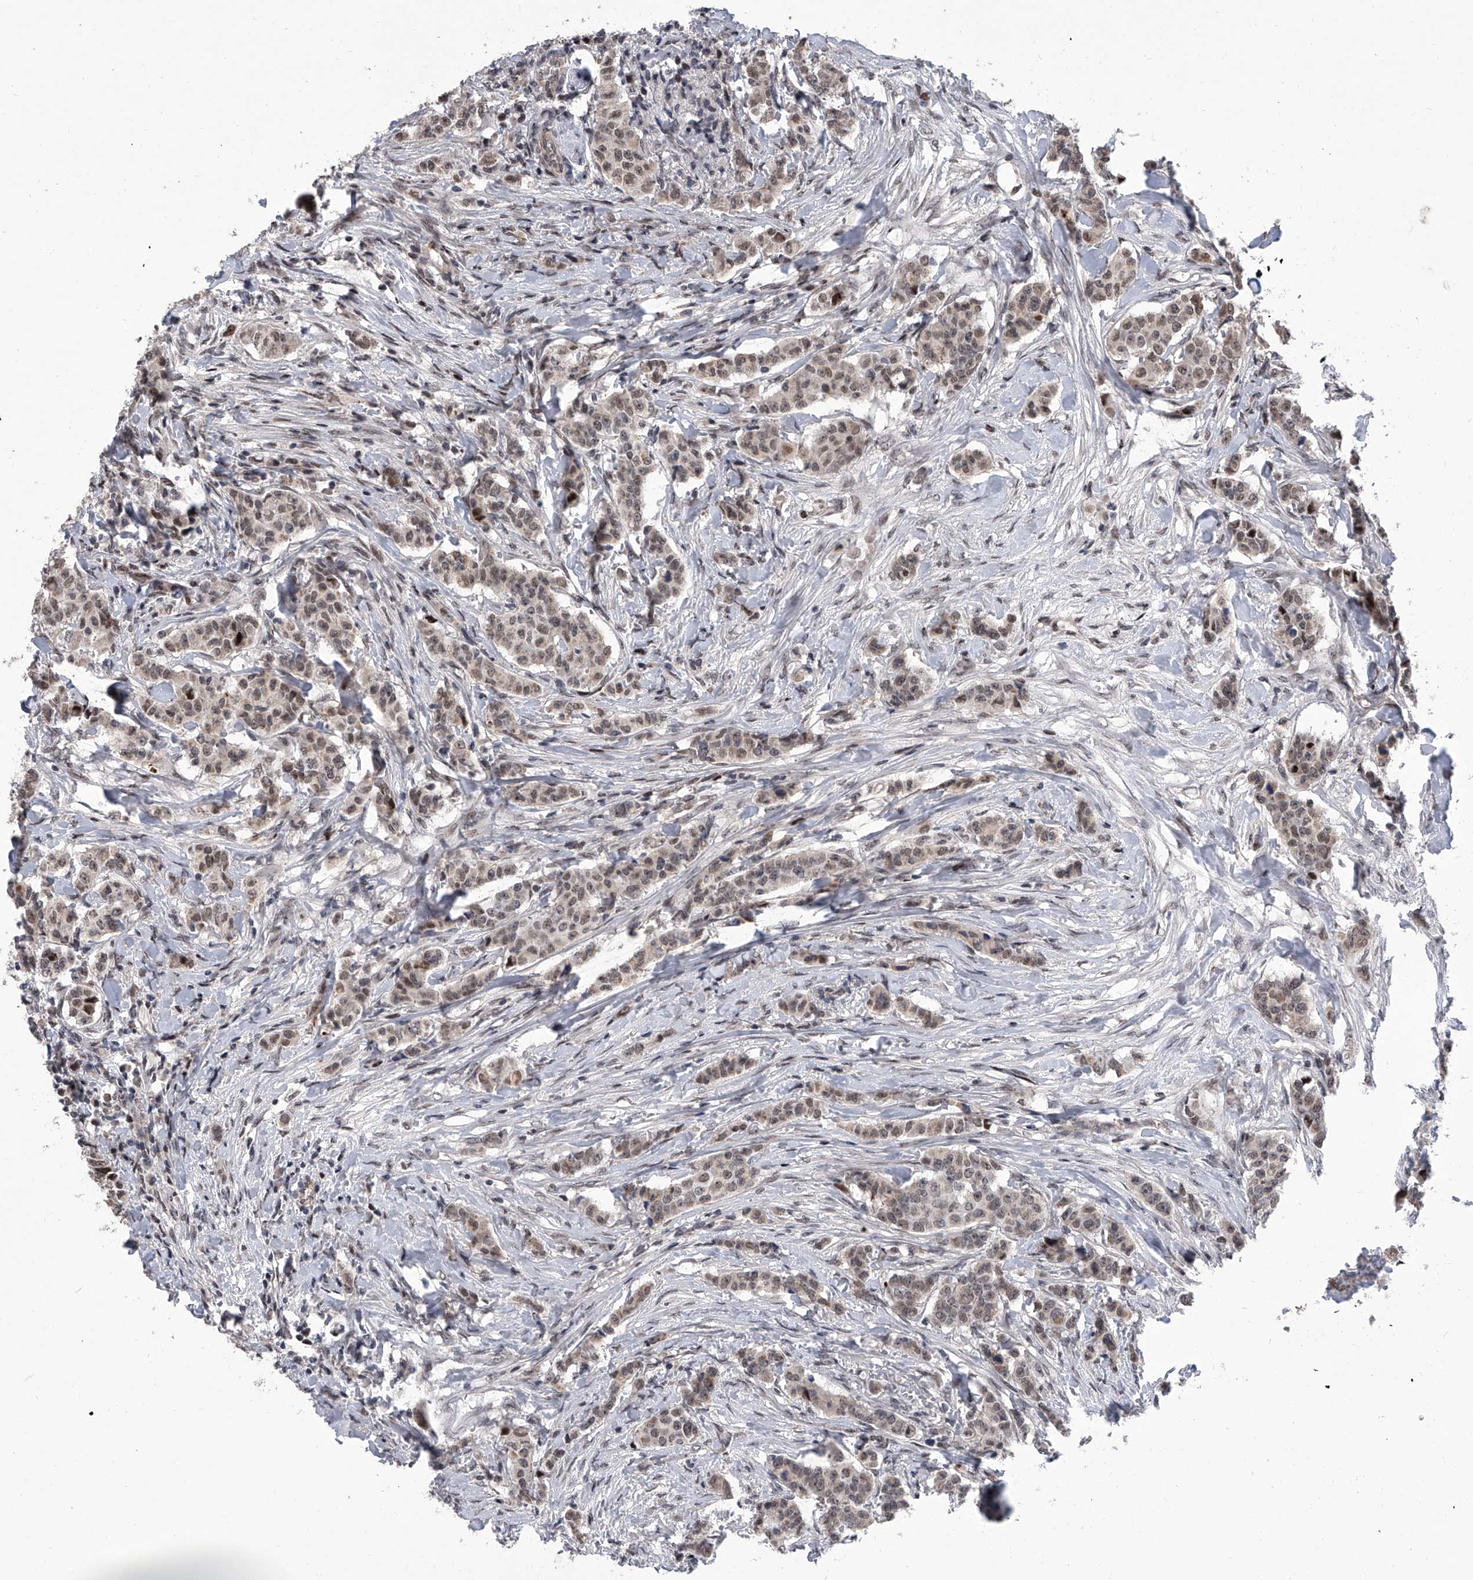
{"staining": {"intensity": "weak", "quantity": "<25%", "location": "nuclear"}, "tissue": "breast cancer", "cell_type": "Tumor cells", "image_type": "cancer", "snomed": [{"axis": "morphology", "description": "Duct carcinoma"}, {"axis": "topography", "description": "Breast"}], "caption": "Immunohistochemistry micrograph of neoplastic tissue: human invasive ductal carcinoma (breast) stained with DAB reveals no significant protein expression in tumor cells.", "gene": "ZNF426", "patient": {"sex": "female", "age": 40}}